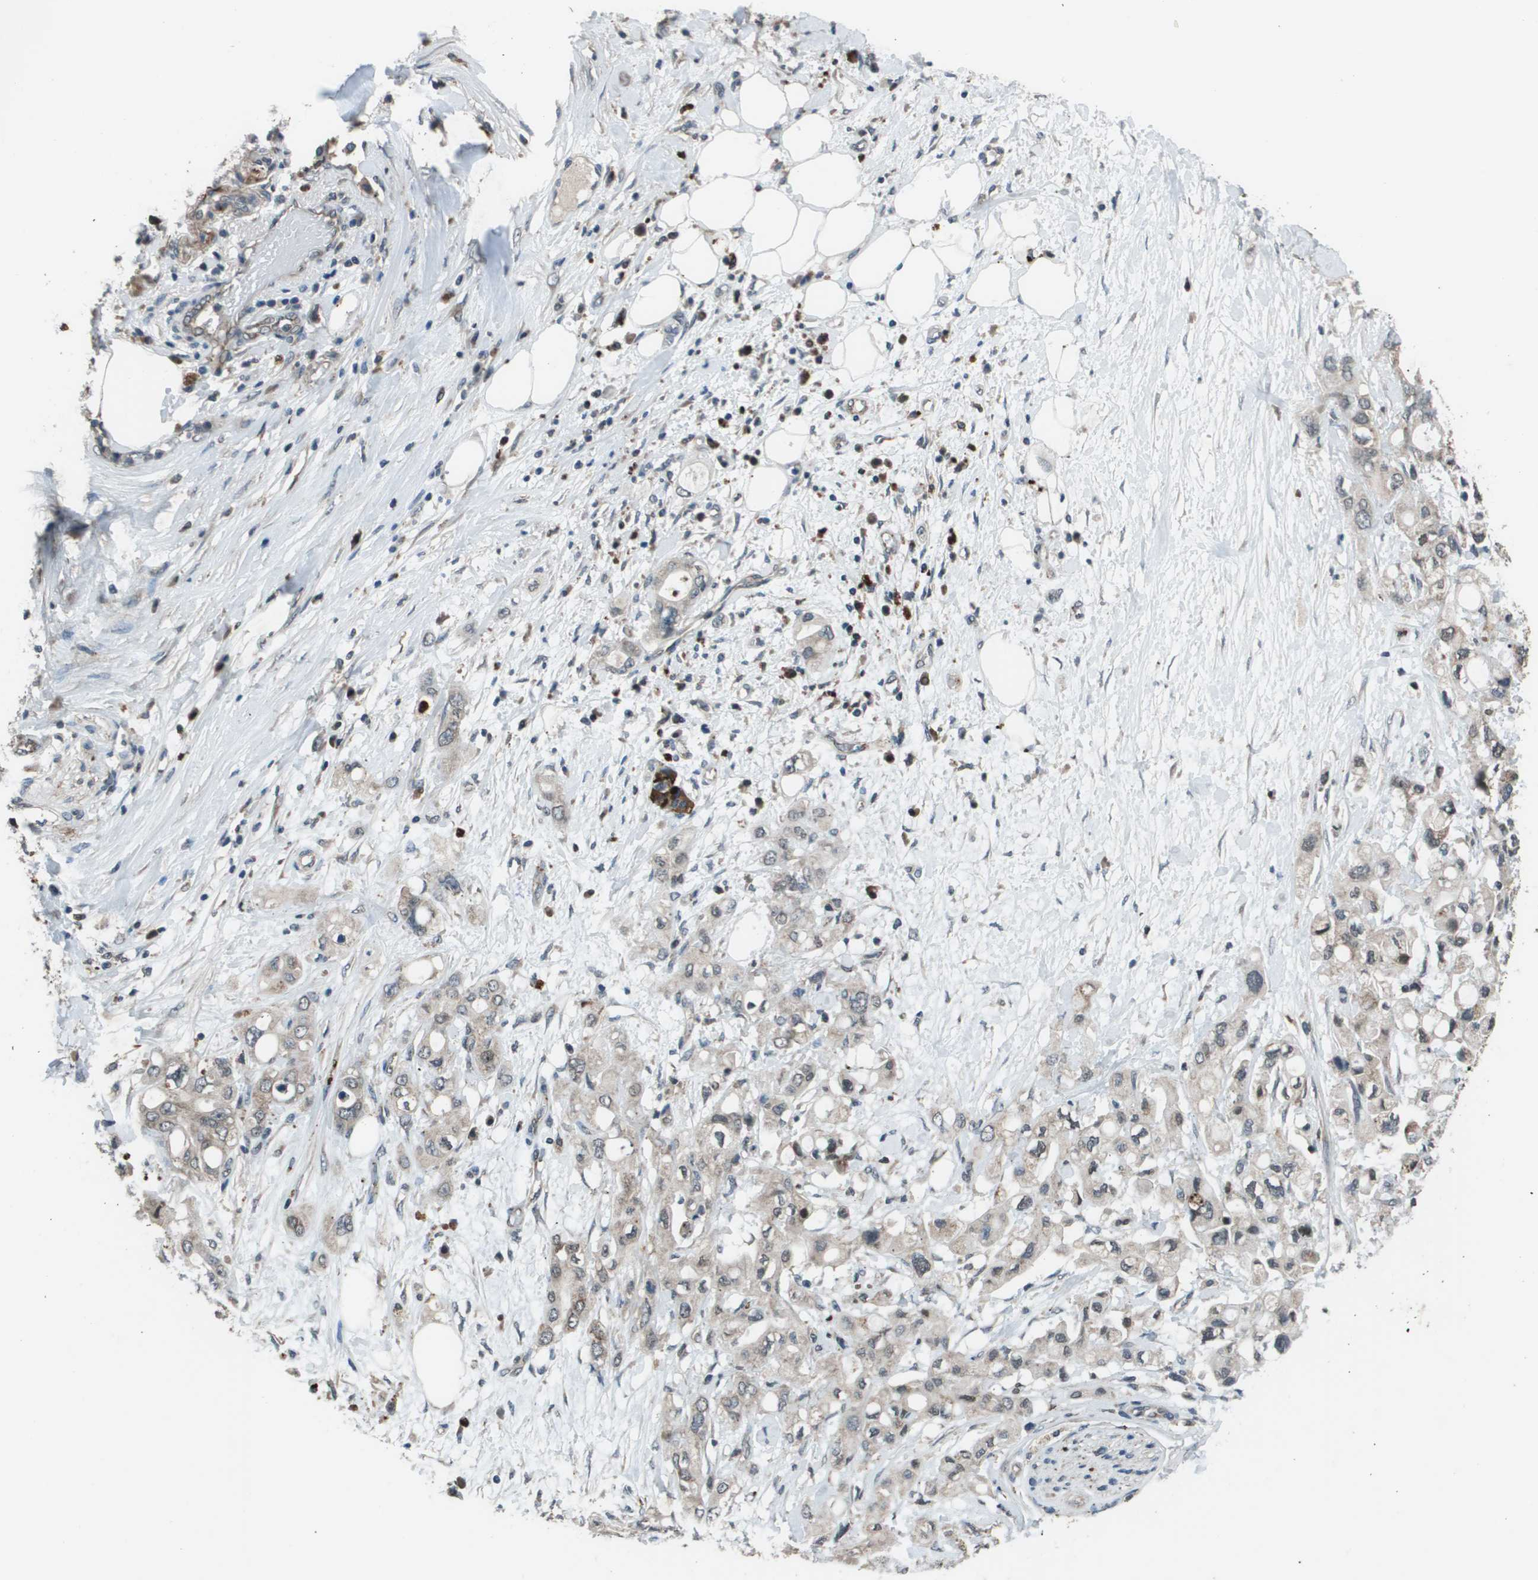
{"staining": {"intensity": "negative", "quantity": "none", "location": "none"}, "tissue": "pancreatic cancer", "cell_type": "Tumor cells", "image_type": "cancer", "snomed": [{"axis": "morphology", "description": "Adenocarcinoma, NOS"}, {"axis": "topography", "description": "Pancreas"}], "caption": "Human adenocarcinoma (pancreatic) stained for a protein using immunohistochemistry (IHC) displays no staining in tumor cells.", "gene": "GOSR2", "patient": {"sex": "female", "age": 56}}